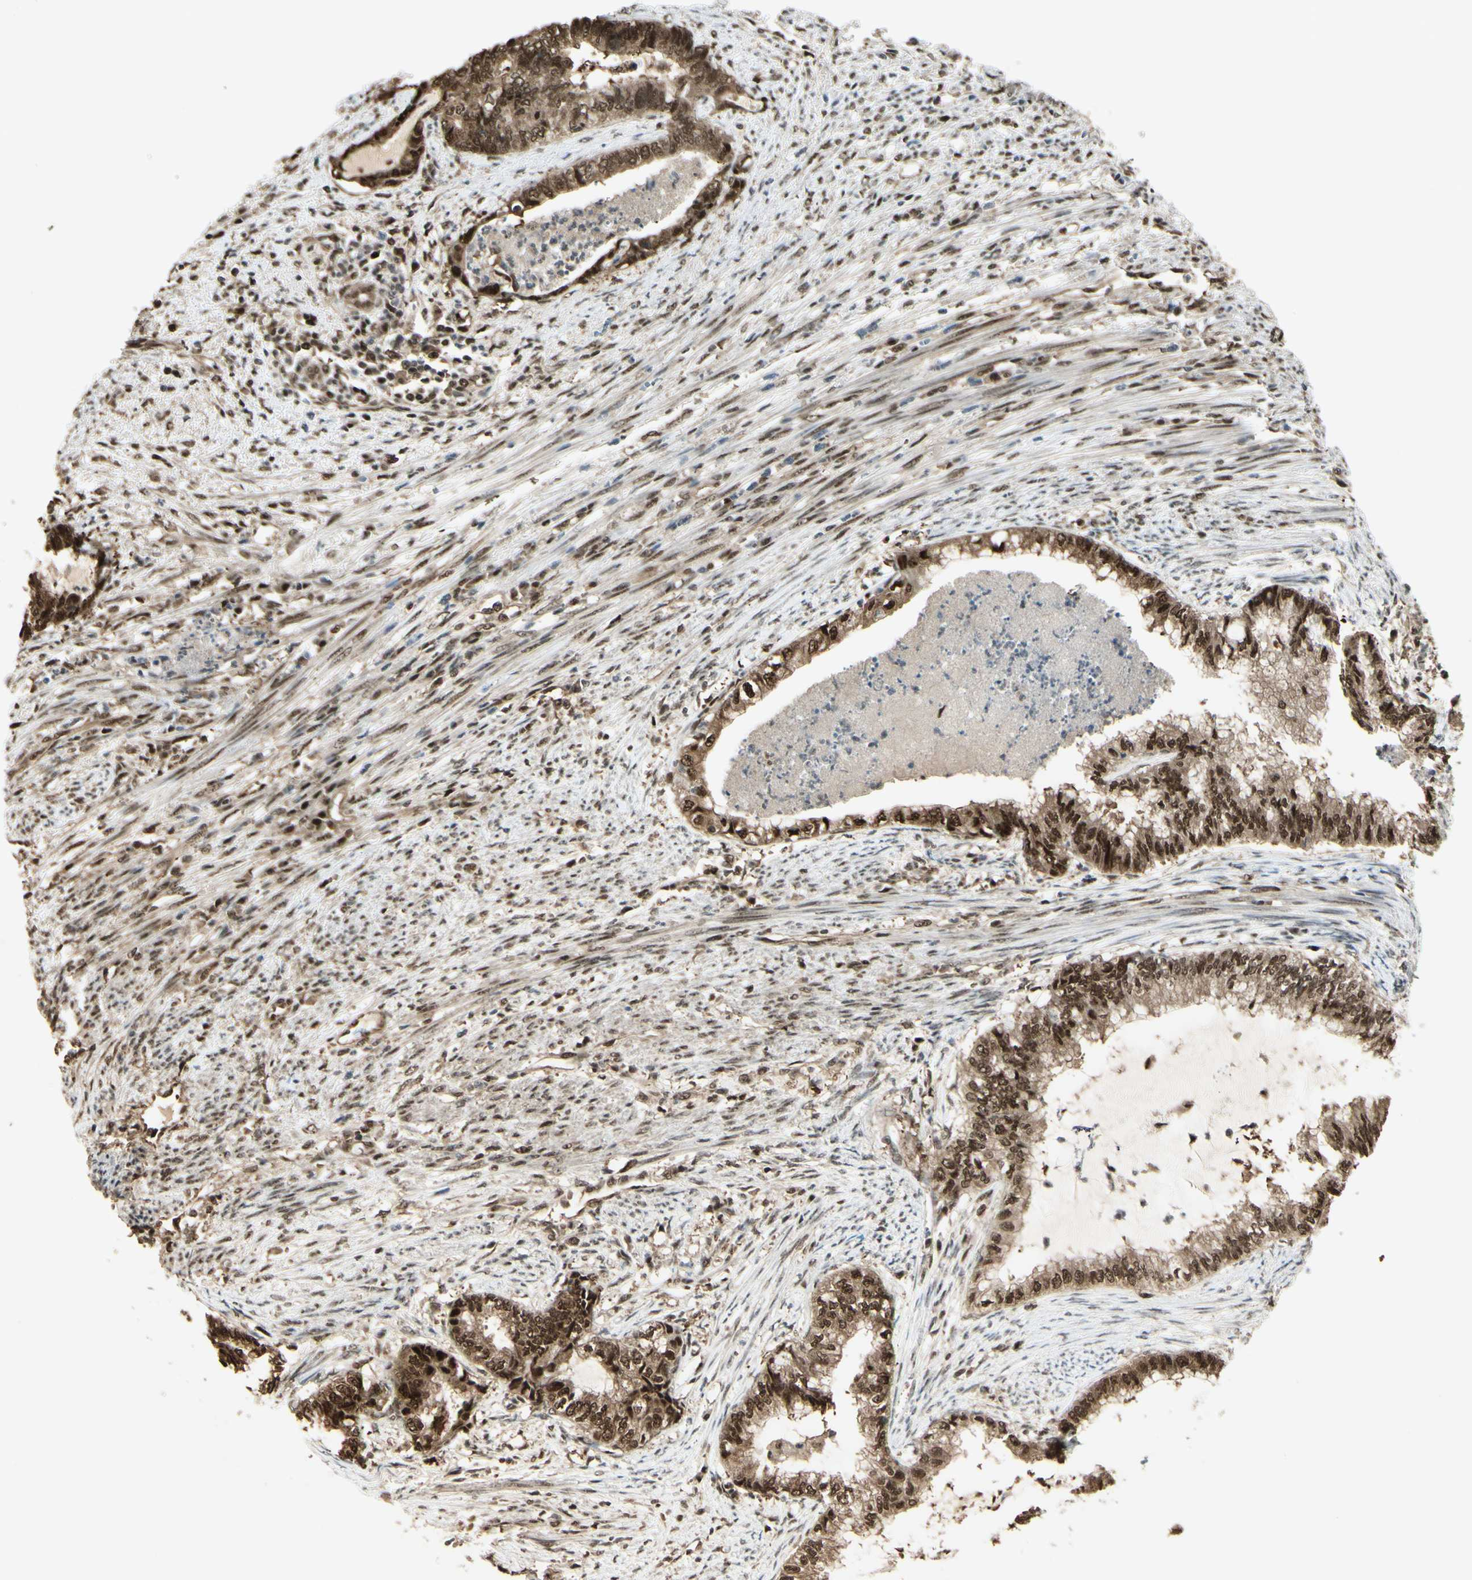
{"staining": {"intensity": "strong", "quantity": ">75%", "location": "cytoplasmic/membranous,nuclear"}, "tissue": "endometrial cancer", "cell_type": "Tumor cells", "image_type": "cancer", "snomed": [{"axis": "morphology", "description": "Adenocarcinoma, NOS"}, {"axis": "topography", "description": "Endometrium"}], "caption": "Endometrial adenocarcinoma stained with a protein marker exhibits strong staining in tumor cells.", "gene": "HSF1", "patient": {"sex": "female", "age": 79}}